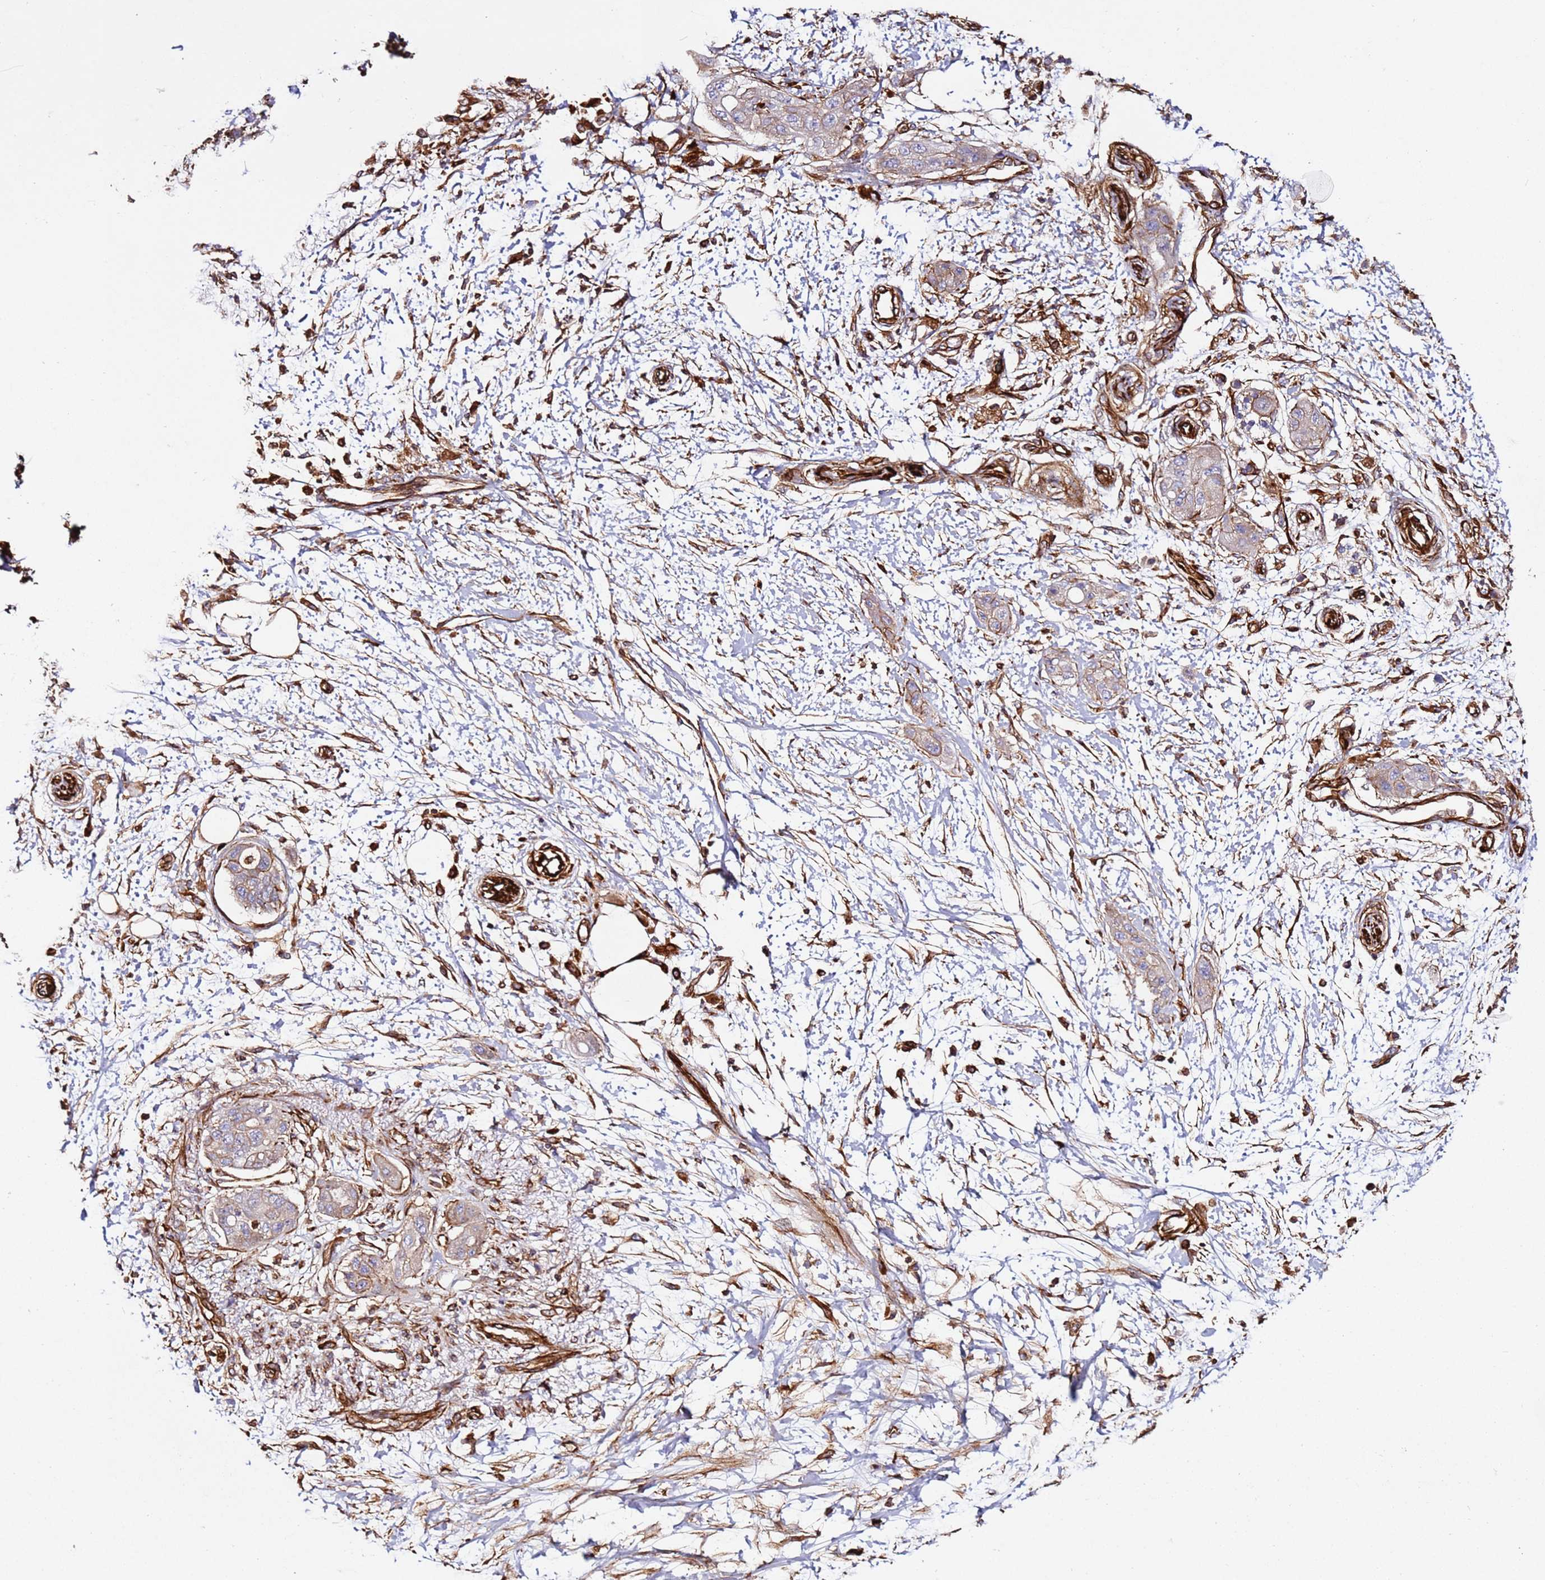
{"staining": {"intensity": "weak", "quantity": "25%-75%", "location": "cytoplasmic/membranous"}, "tissue": "pancreatic cancer", "cell_type": "Tumor cells", "image_type": "cancer", "snomed": [{"axis": "morphology", "description": "Adenocarcinoma, NOS"}, {"axis": "topography", "description": "Pancreas"}], "caption": "Tumor cells display weak cytoplasmic/membranous staining in approximately 25%-75% of cells in adenocarcinoma (pancreatic).", "gene": "MRGPRE", "patient": {"sex": "male", "age": 68}}